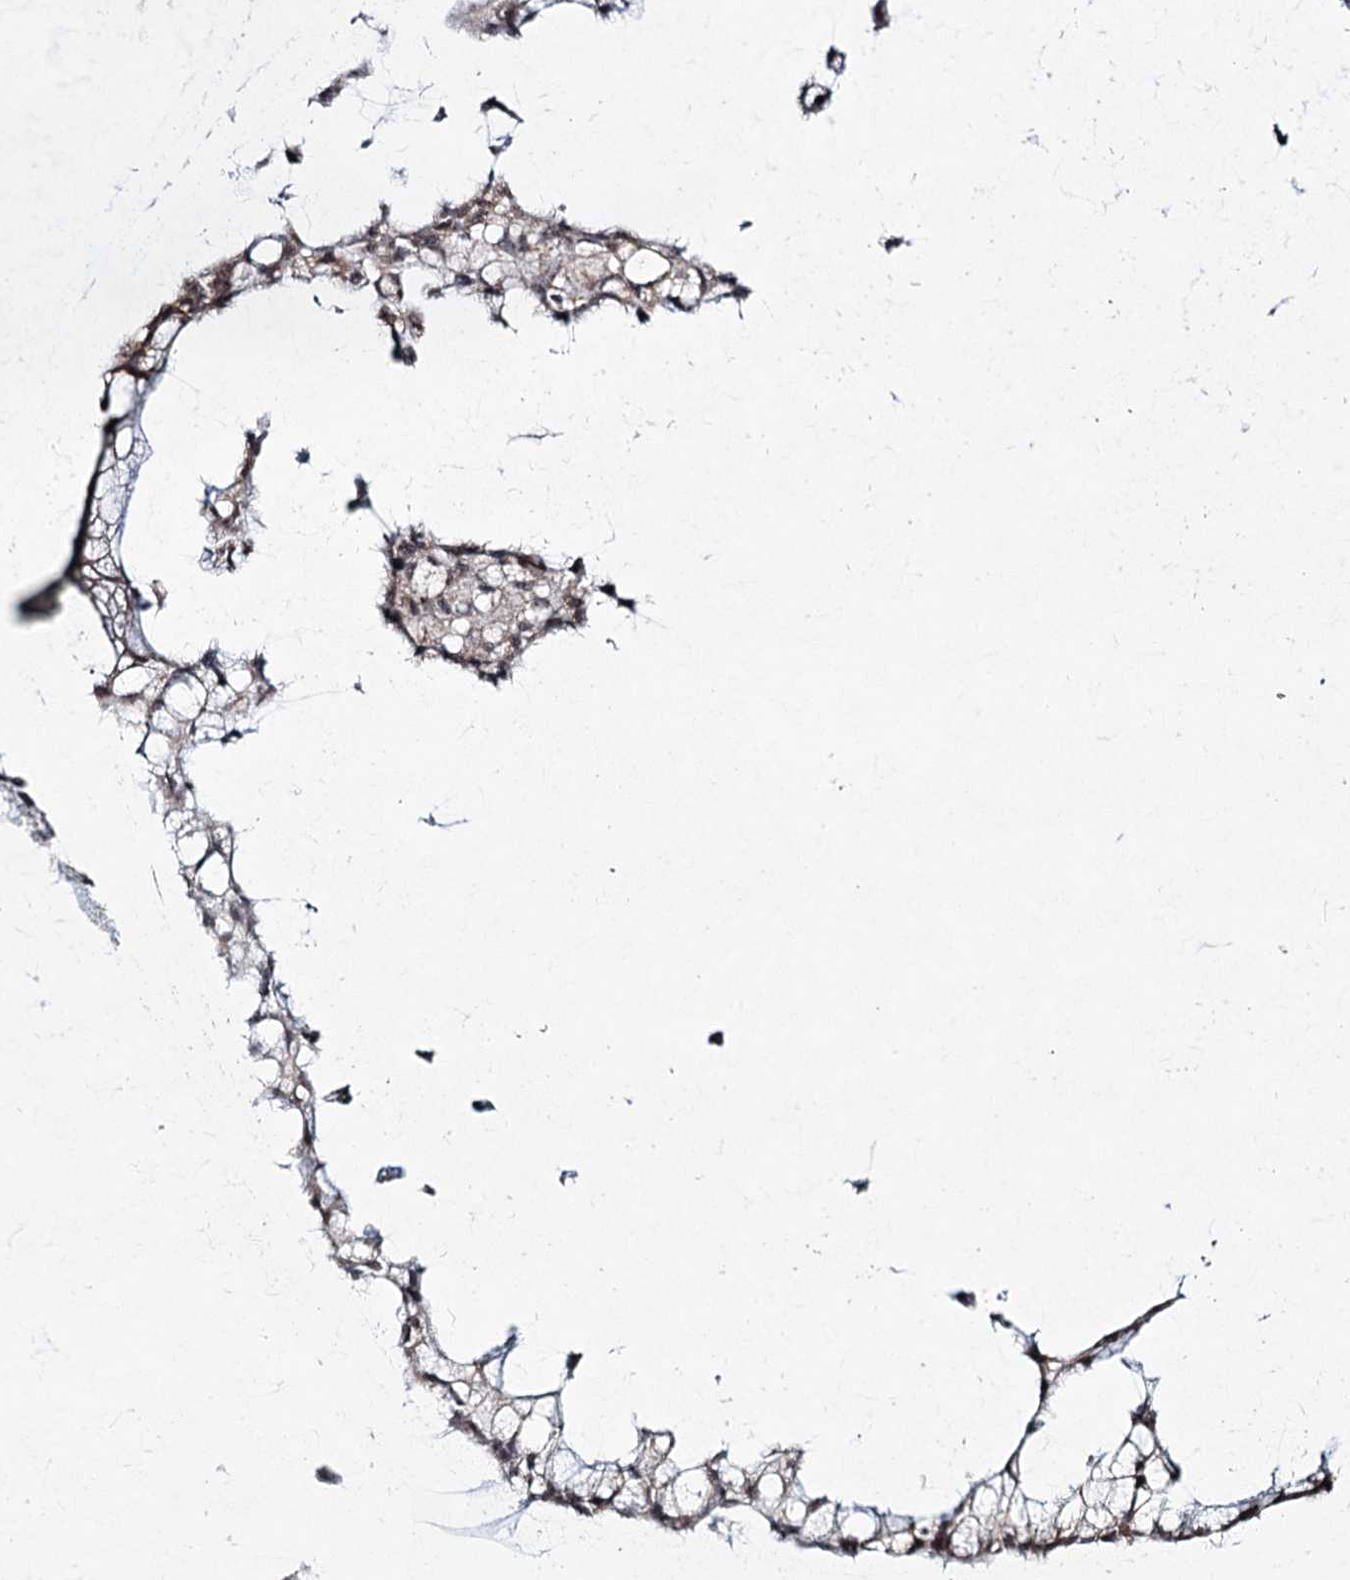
{"staining": {"intensity": "moderate", "quantity": "25%-75%", "location": "cytoplasmic/membranous,nuclear"}, "tissue": "ovarian cancer", "cell_type": "Tumor cells", "image_type": "cancer", "snomed": [{"axis": "morphology", "description": "Cystadenocarcinoma, mucinous, NOS"}, {"axis": "topography", "description": "Ovary"}], "caption": "Immunohistochemistry (IHC) staining of ovarian mucinous cystadenocarcinoma, which exhibits medium levels of moderate cytoplasmic/membranous and nuclear expression in approximately 25%-75% of tumor cells indicating moderate cytoplasmic/membranous and nuclear protein staining. The staining was performed using DAB (brown) for protein detection and nuclei were counterstained in hematoxylin (blue).", "gene": "ATAD1", "patient": {"sex": "female", "age": 39}}